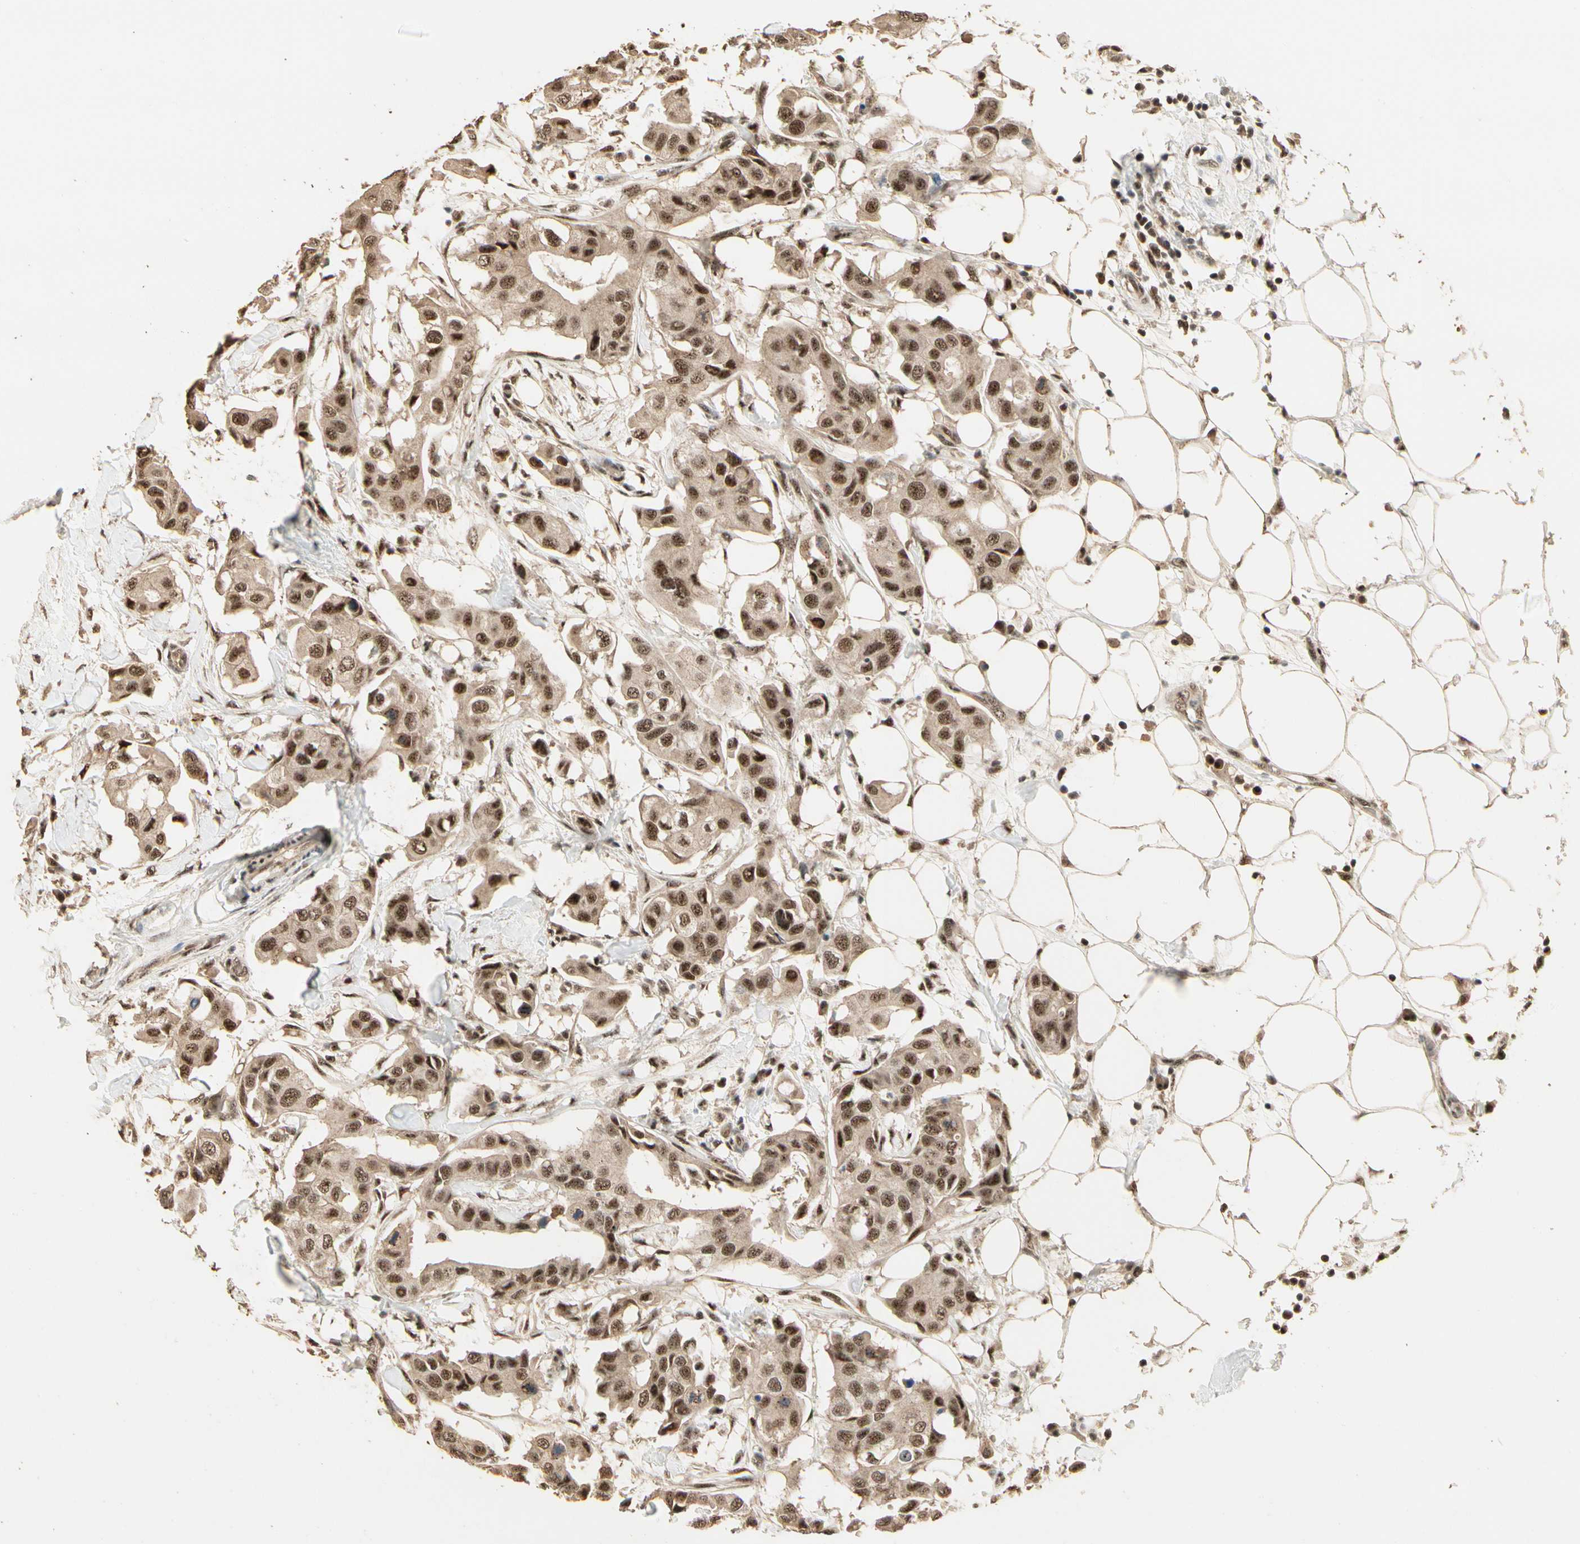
{"staining": {"intensity": "moderate", "quantity": ">75%", "location": "cytoplasmic/membranous,nuclear"}, "tissue": "breast cancer", "cell_type": "Tumor cells", "image_type": "cancer", "snomed": [{"axis": "morphology", "description": "Duct carcinoma"}, {"axis": "topography", "description": "Breast"}], "caption": "Human breast cancer stained with a protein marker demonstrates moderate staining in tumor cells.", "gene": "RBM25", "patient": {"sex": "female", "age": 40}}